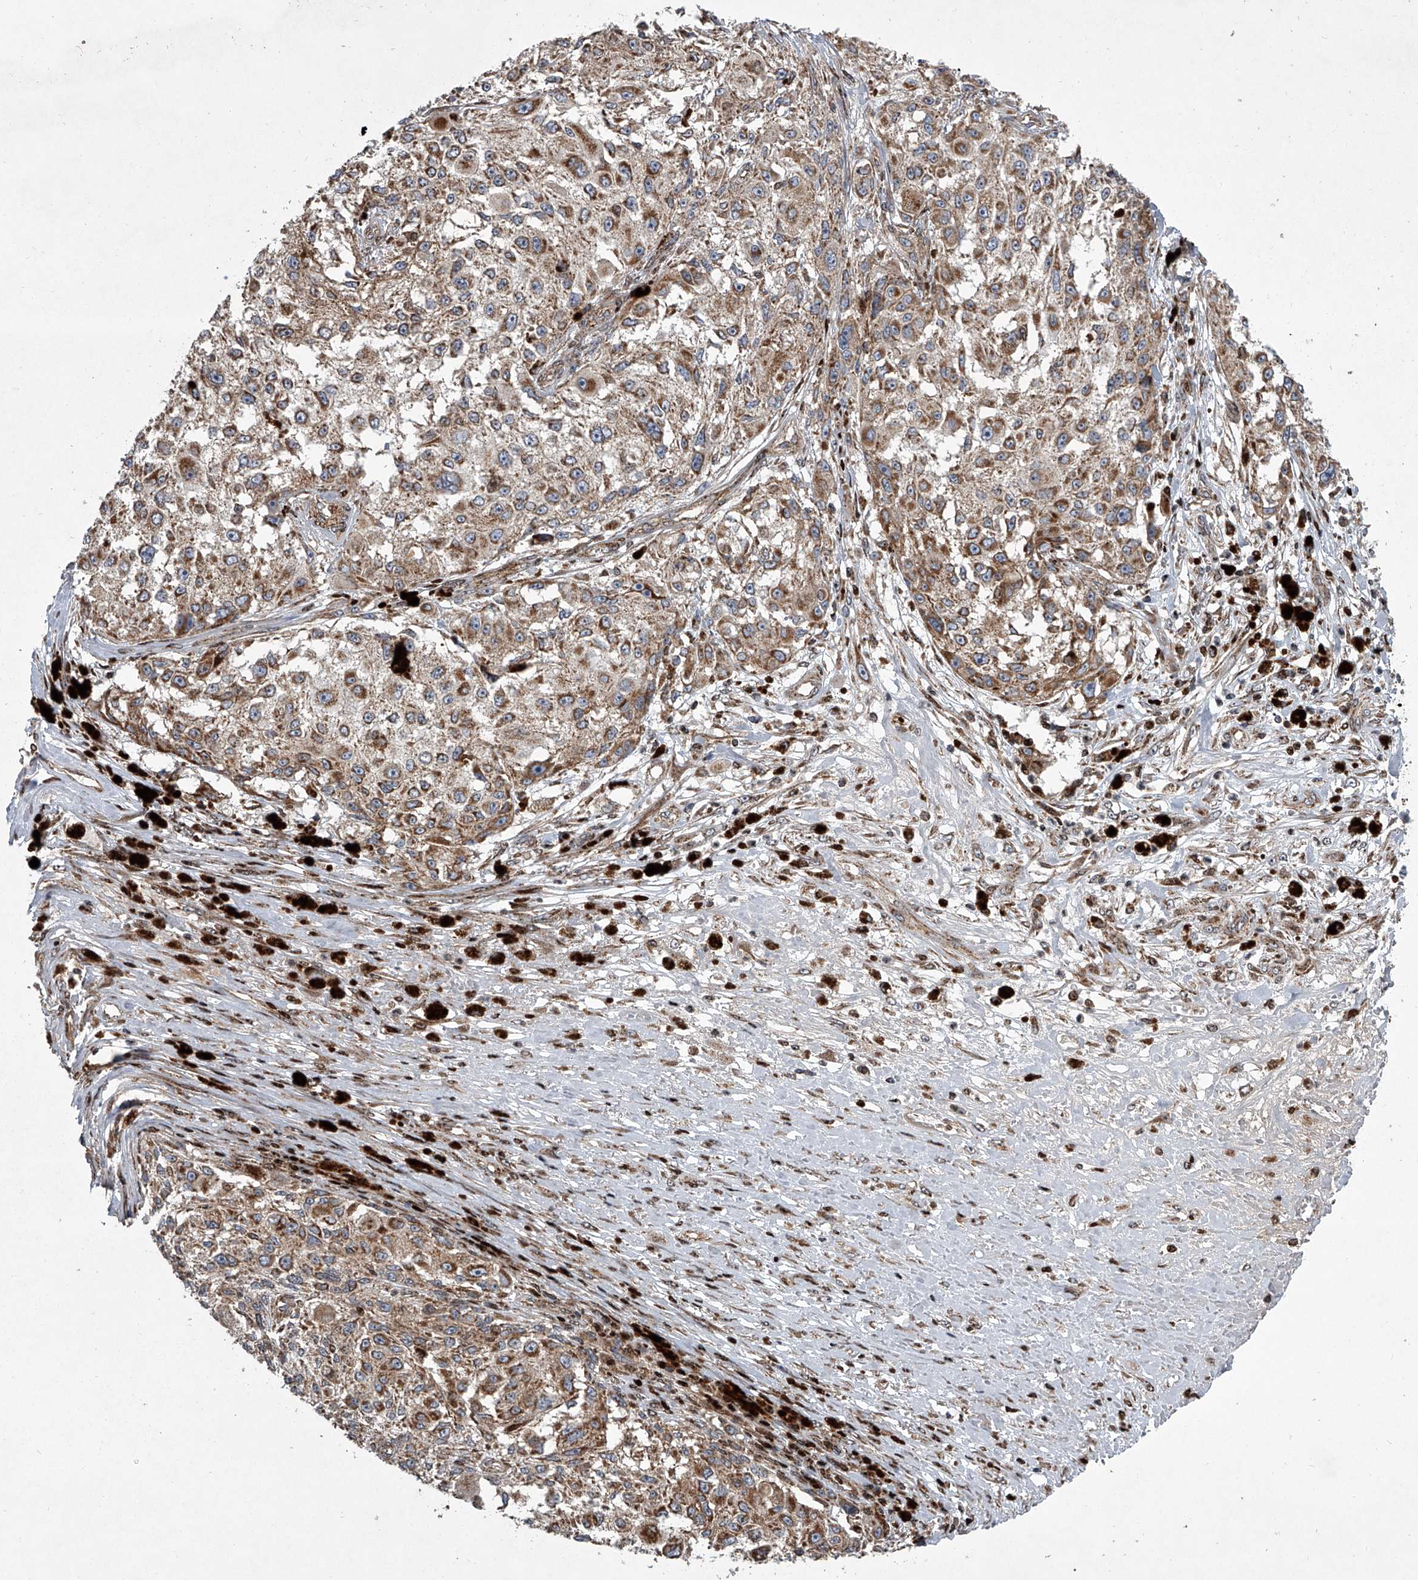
{"staining": {"intensity": "moderate", "quantity": ">75%", "location": "cytoplasmic/membranous"}, "tissue": "melanoma", "cell_type": "Tumor cells", "image_type": "cancer", "snomed": [{"axis": "morphology", "description": "Necrosis, NOS"}, {"axis": "morphology", "description": "Malignant melanoma, NOS"}, {"axis": "topography", "description": "Skin"}], "caption": "Protein staining of malignant melanoma tissue shows moderate cytoplasmic/membranous expression in approximately >75% of tumor cells.", "gene": "STRADA", "patient": {"sex": "female", "age": 87}}